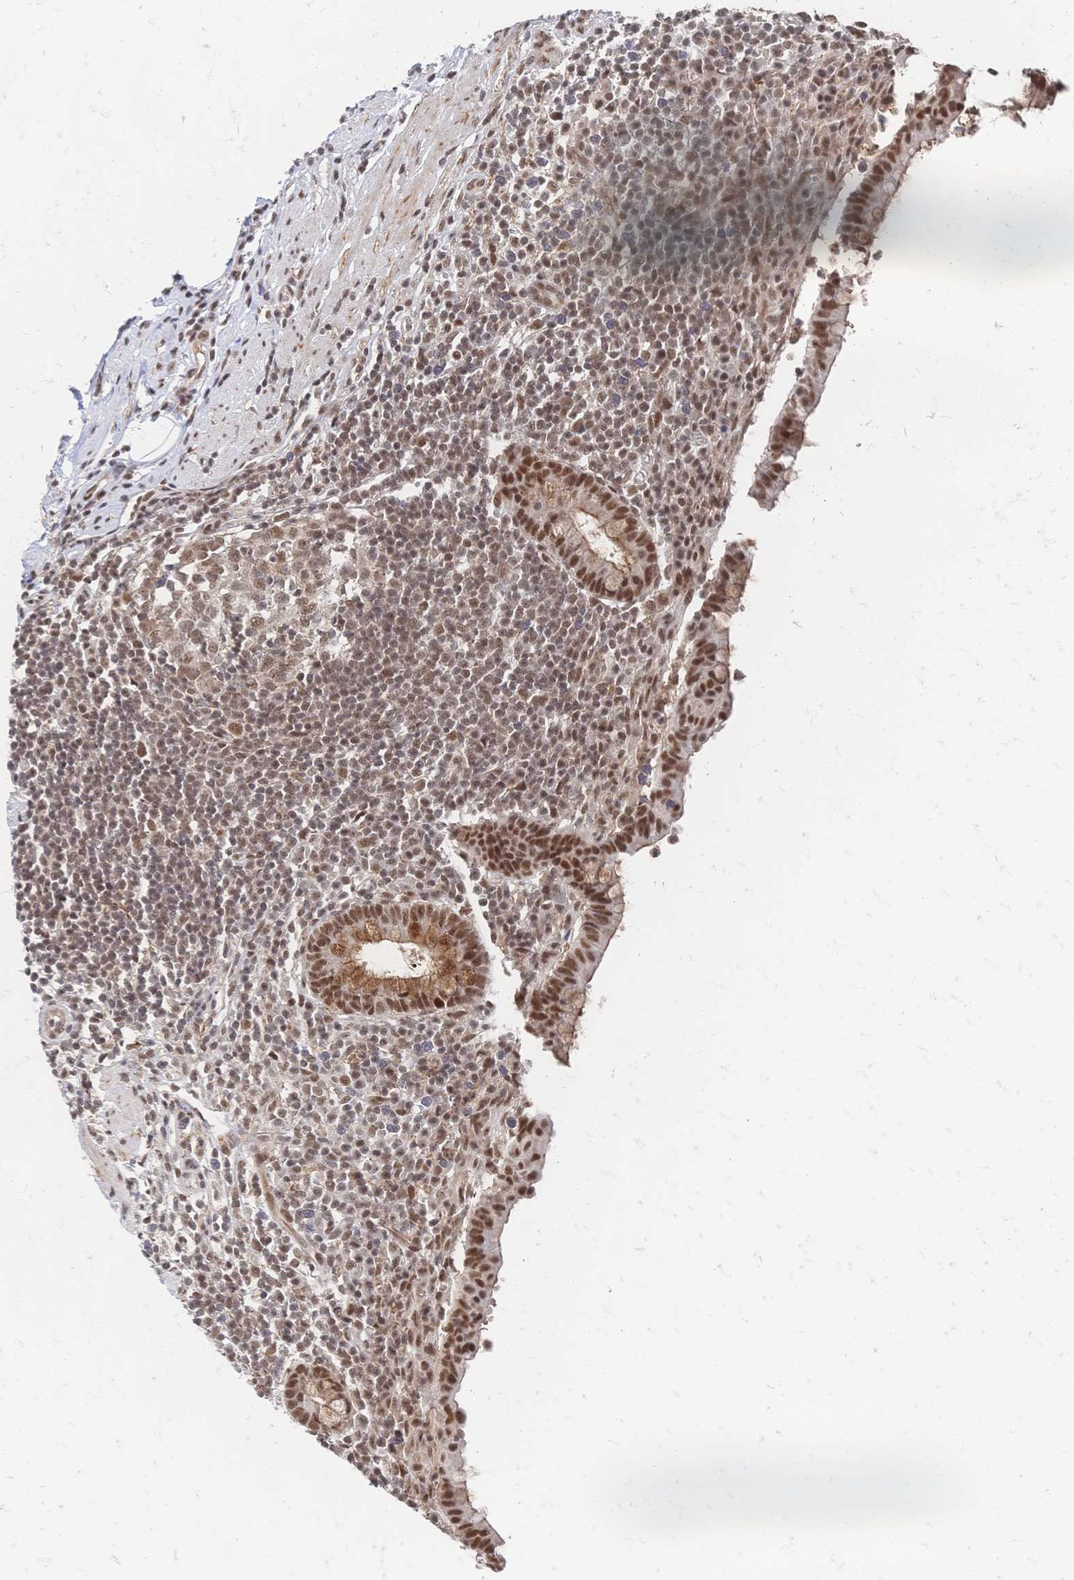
{"staining": {"intensity": "strong", "quantity": ">75%", "location": "cytoplasmic/membranous,nuclear"}, "tissue": "appendix", "cell_type": "Glandular cells", "image_type": "normal", "snomed": [{"axis": "morphology", "description": "Normal tissue, NOS"}, {"axis": "topography", "description": "Appendix"}], "caption": "Protein staining by immunohistochemistry reveals strong cytoplasmic/membranous,nuclear positivity in approximately >75% of glandular cells in unremarkable appendix.", "gene": "NELFA", "patient": {"sex": "female", "age": 56}}